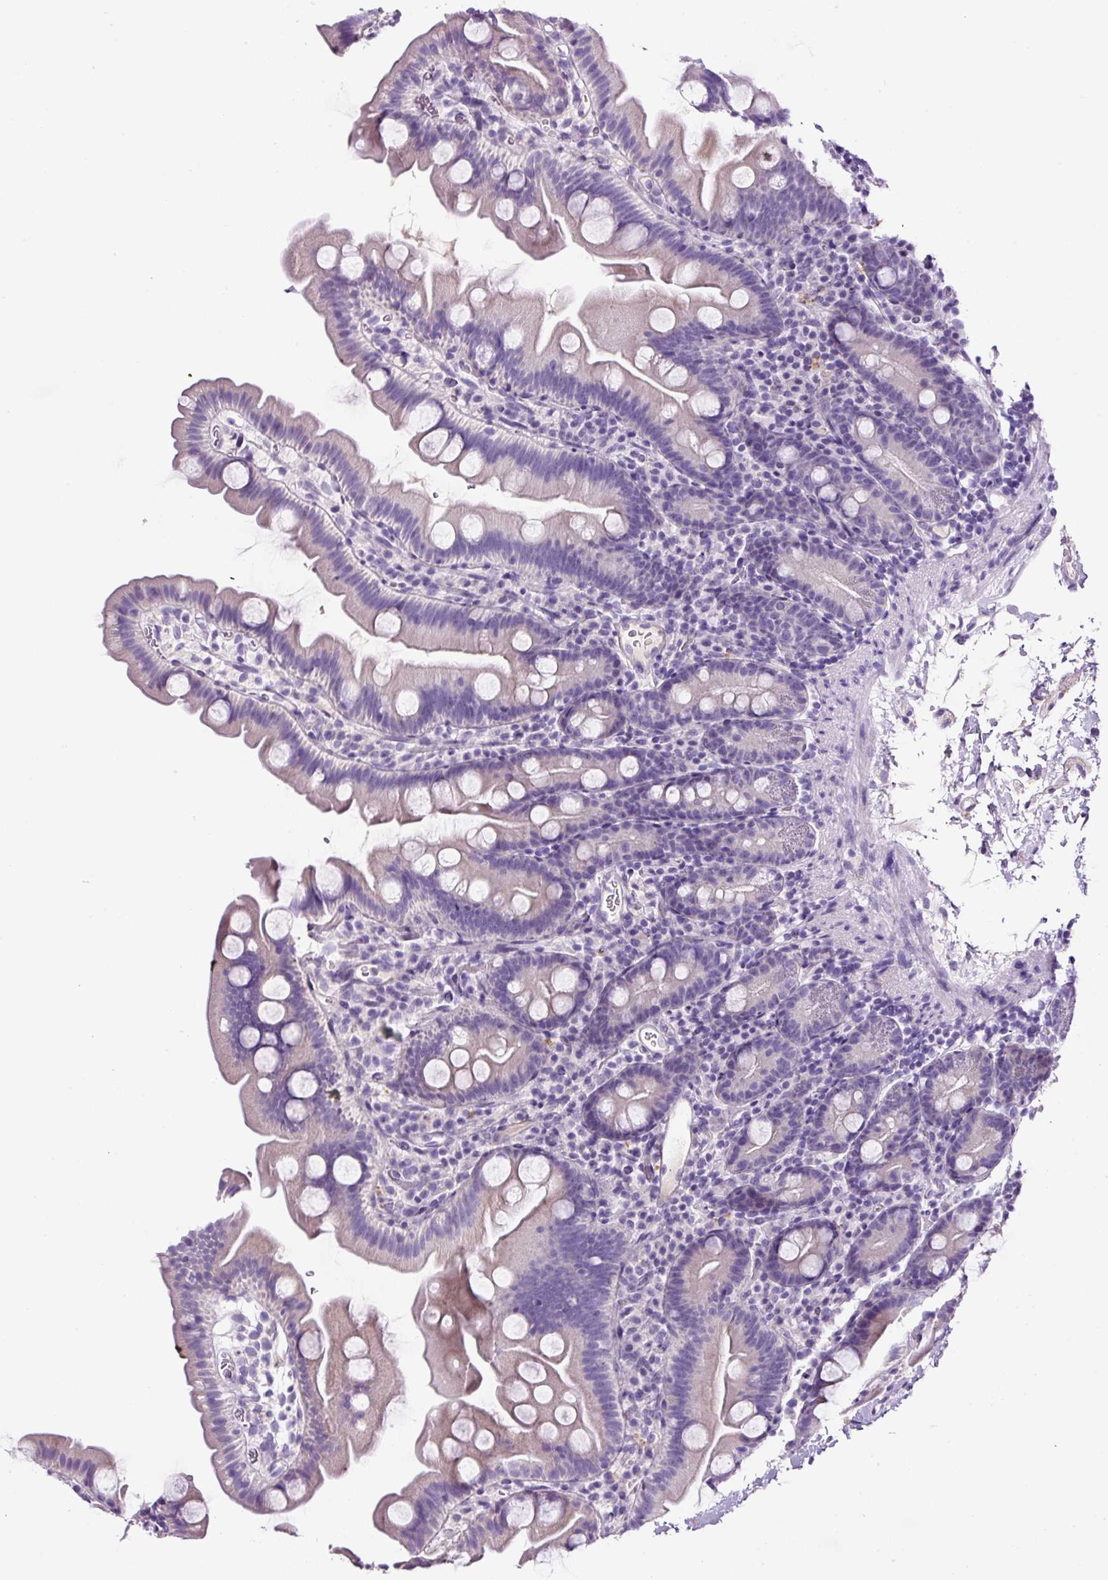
{"staining": {"intensity": "moderate", "quantity": "25%-75%", "location": "cytoplasmic/membranous"}, "tissue": "small intestine", "cell_type": "Glandular cells", "image_type": "normal", "snomed": [{"axis": "morphology", "description": "Normal tissue, NOS"}, {"axis": "topography", "description": "Small intestine"}], "caption": "DAB (3,3'-diaminobenzidine) immunohistochemical staining of unremarkable small intestine reveals moderate cytoplasmic/membranous protein positivity in about 25%-75% of glandular cells.", "gene": "SP8", "patient": {"sex": "female", "age": 68}}